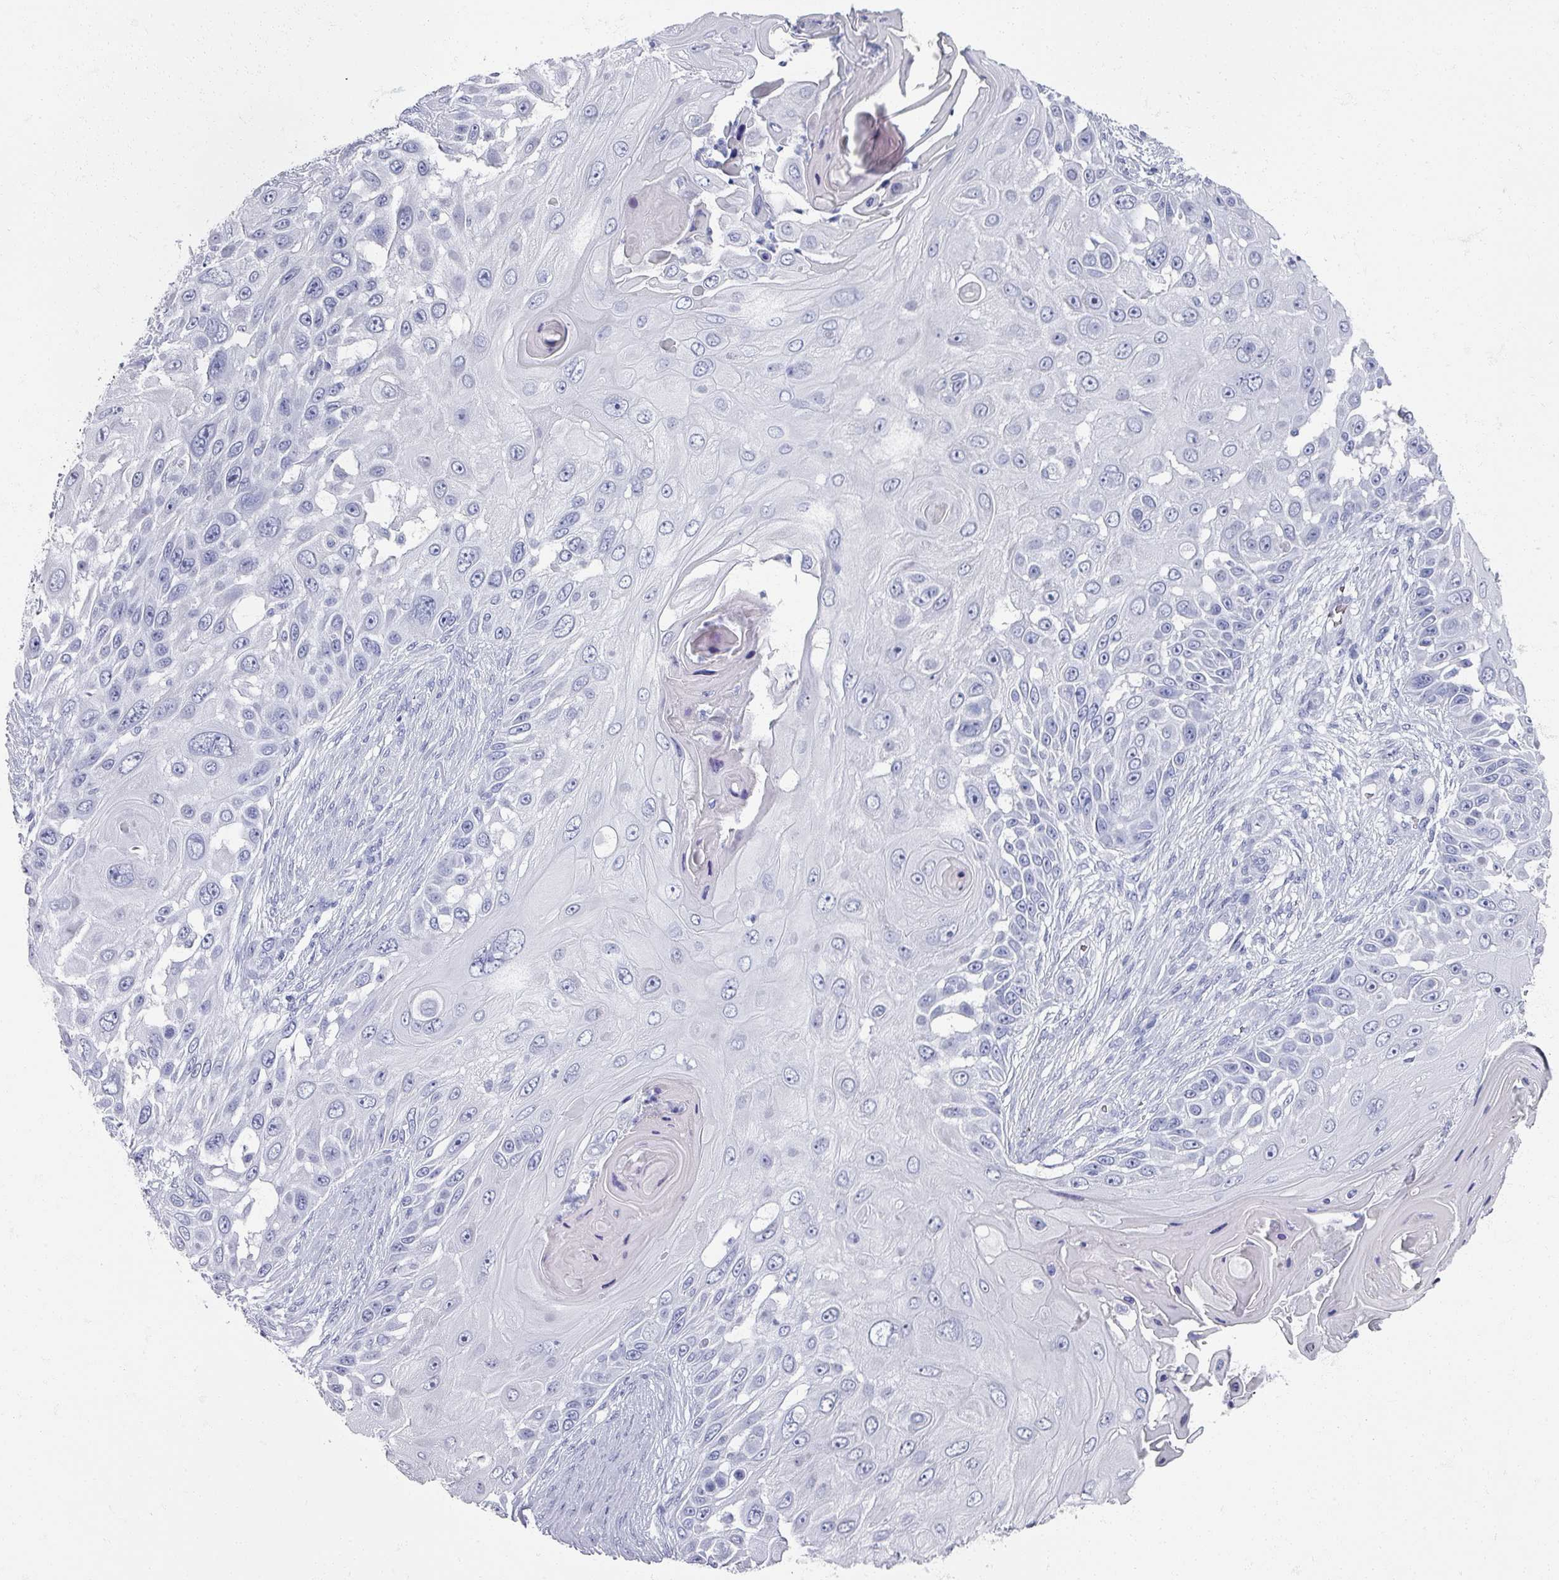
{"staining": {"intensity": "negative", "quantity": "none", "location": "none"}, "tissue": "skin cancer", "cell_type": "Tumor cells", "image_type": "cancer", "snomed": [{"axis": "morphology", "description": "Squamous cell carcinoma, NOS"}, {"axis": "topography", "description": "Skin"}], "caption": "This is a histopathology image of immunohistochemistry (IHC) staining of squamous cell carcinoma (skin), which shows no expression in tumor cells.", "gene": "OMG", "patient": {"sex": "female", "age": 44}}